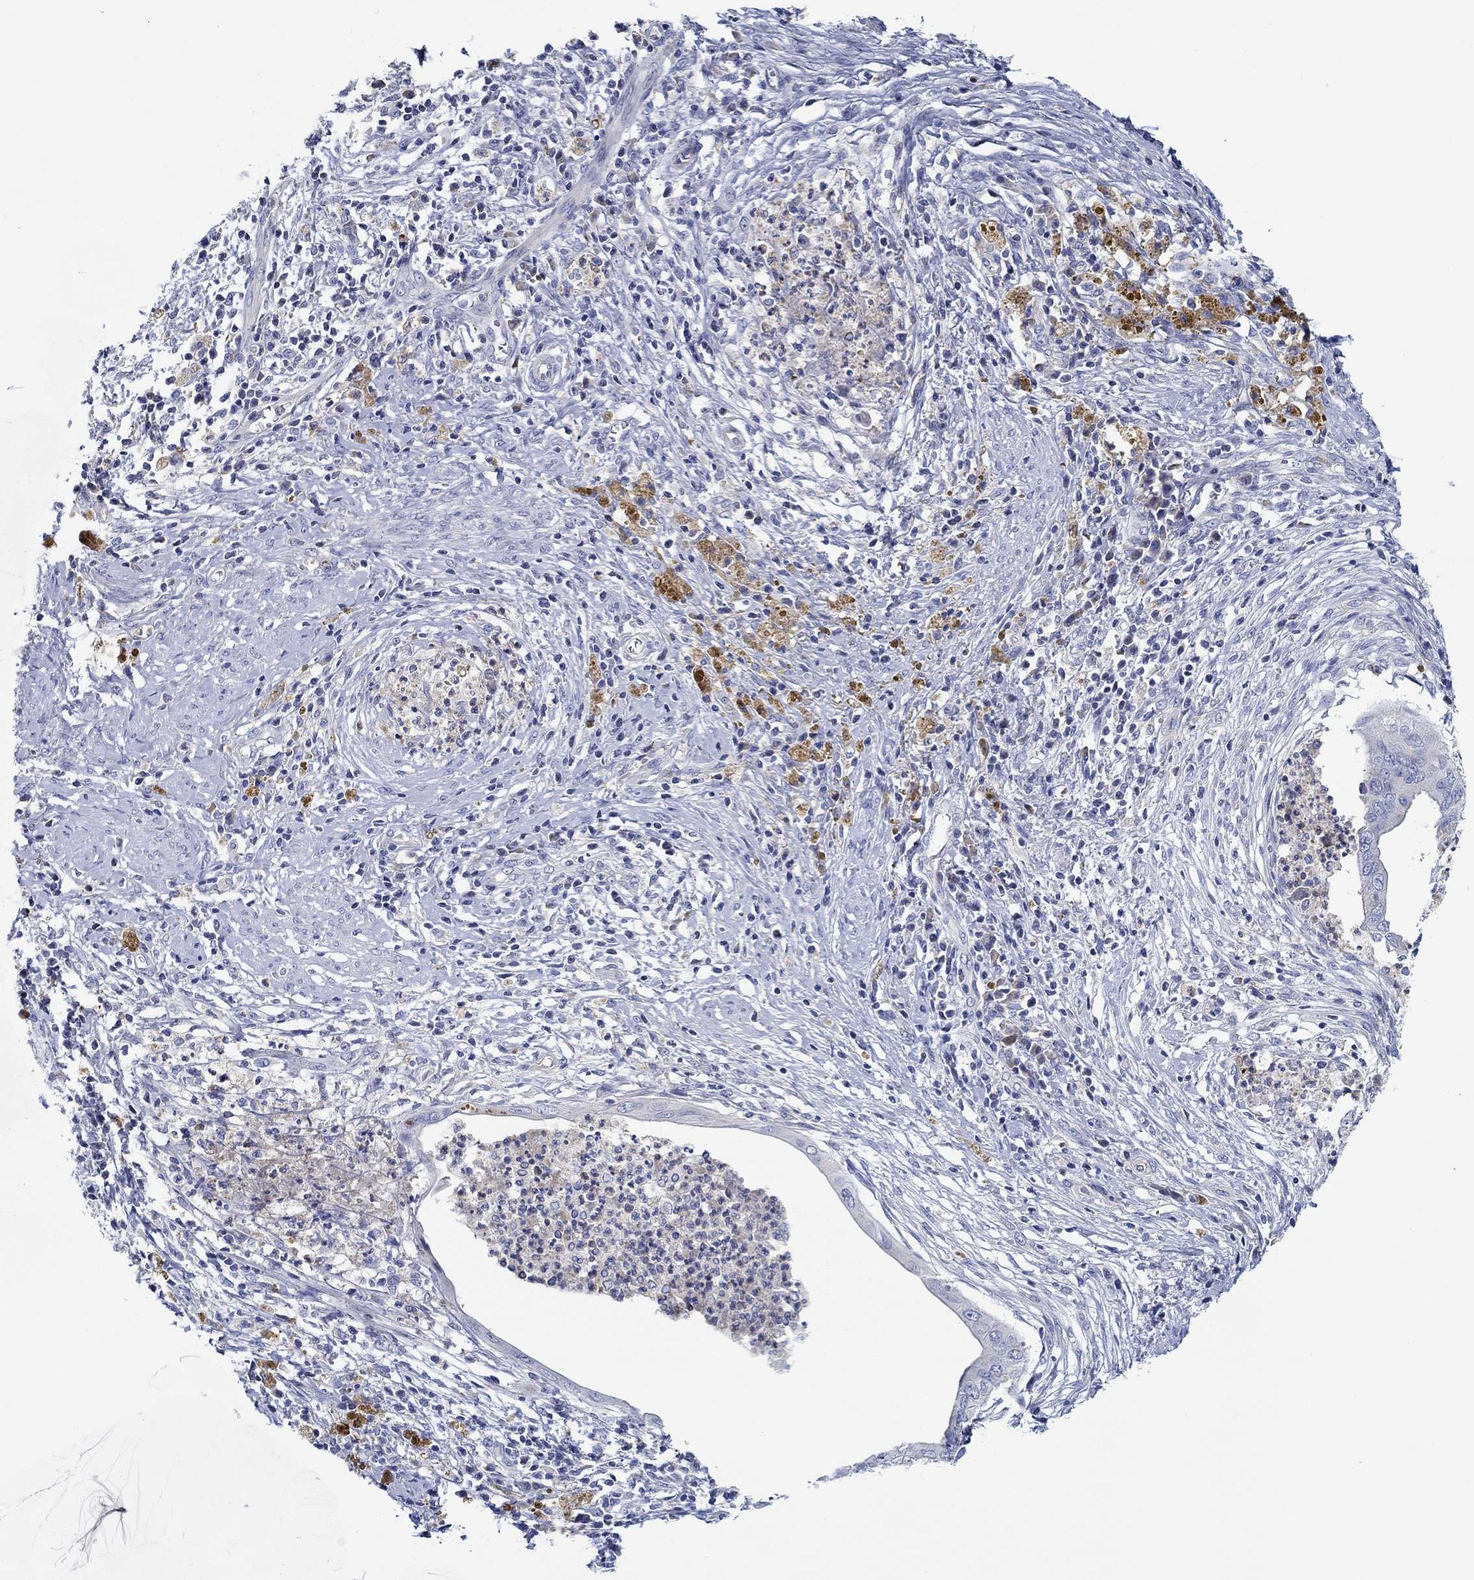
{"staining": {"intensity": "moderate", "quantity": "<25%", "location": "cytoplasmic/membranous"}, "tissue": "cervical cancer", "cell_type": "Tumor cells", "image_type": "cancer", "snomed": [{"axis": "morphology", "description": "Adenocarcinoma, NOS"}, {"axis": "topography", "description": "Cervix"}], "caption": "DAB (3,3'-diaminobenzidine) immunohistochemical staining of cervical cancer (adenocarcinoma) demonstrates moderate cytoplasmic/membranous protein positivity in approximately <25% of tumor cells.", "gene": "CFAP61", "patient": {"sex": "female", "age": 42}}